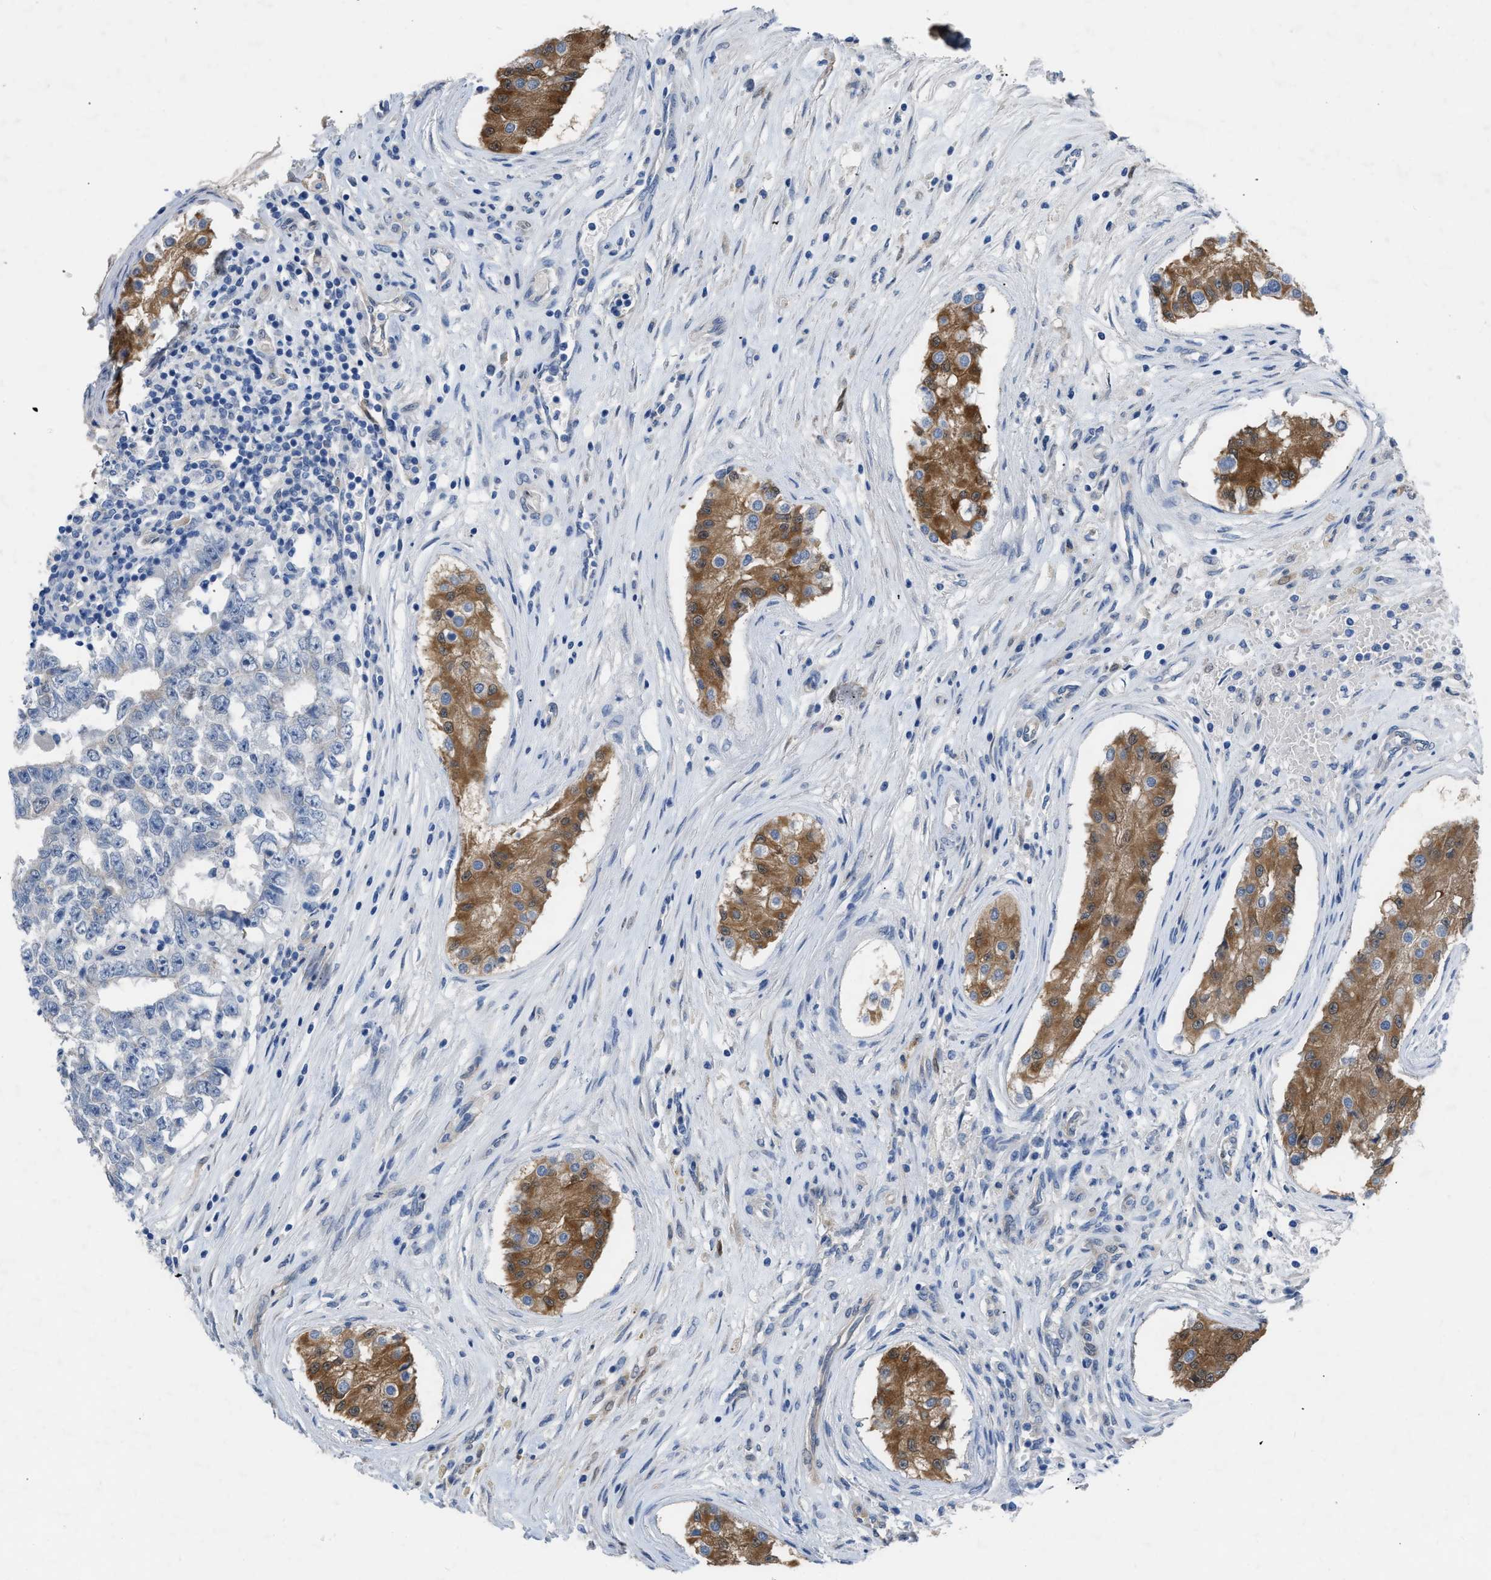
{"staining": {"intensity": "negative", "quantity": "none", "location": "none"}, "tissue": "testis cancer", "cell_type": "Tumor cells", "image_type": "cancer", "snomed": [{"axis": "morphology", "description": "Carcinoma, Embryonal, NOS"}, {"axis": "topography", "description": "Testis"}], "caption": "Immunohistochemistry (IHC) image of embryonal carcinoma (testis) stained for a protein (brown), which shows no positivity in tumor cells. (DAB immunohistochemistry (IHC), high magnification).", "gene": "RBP1", "patient": {"sex": "male", "age": 25}}